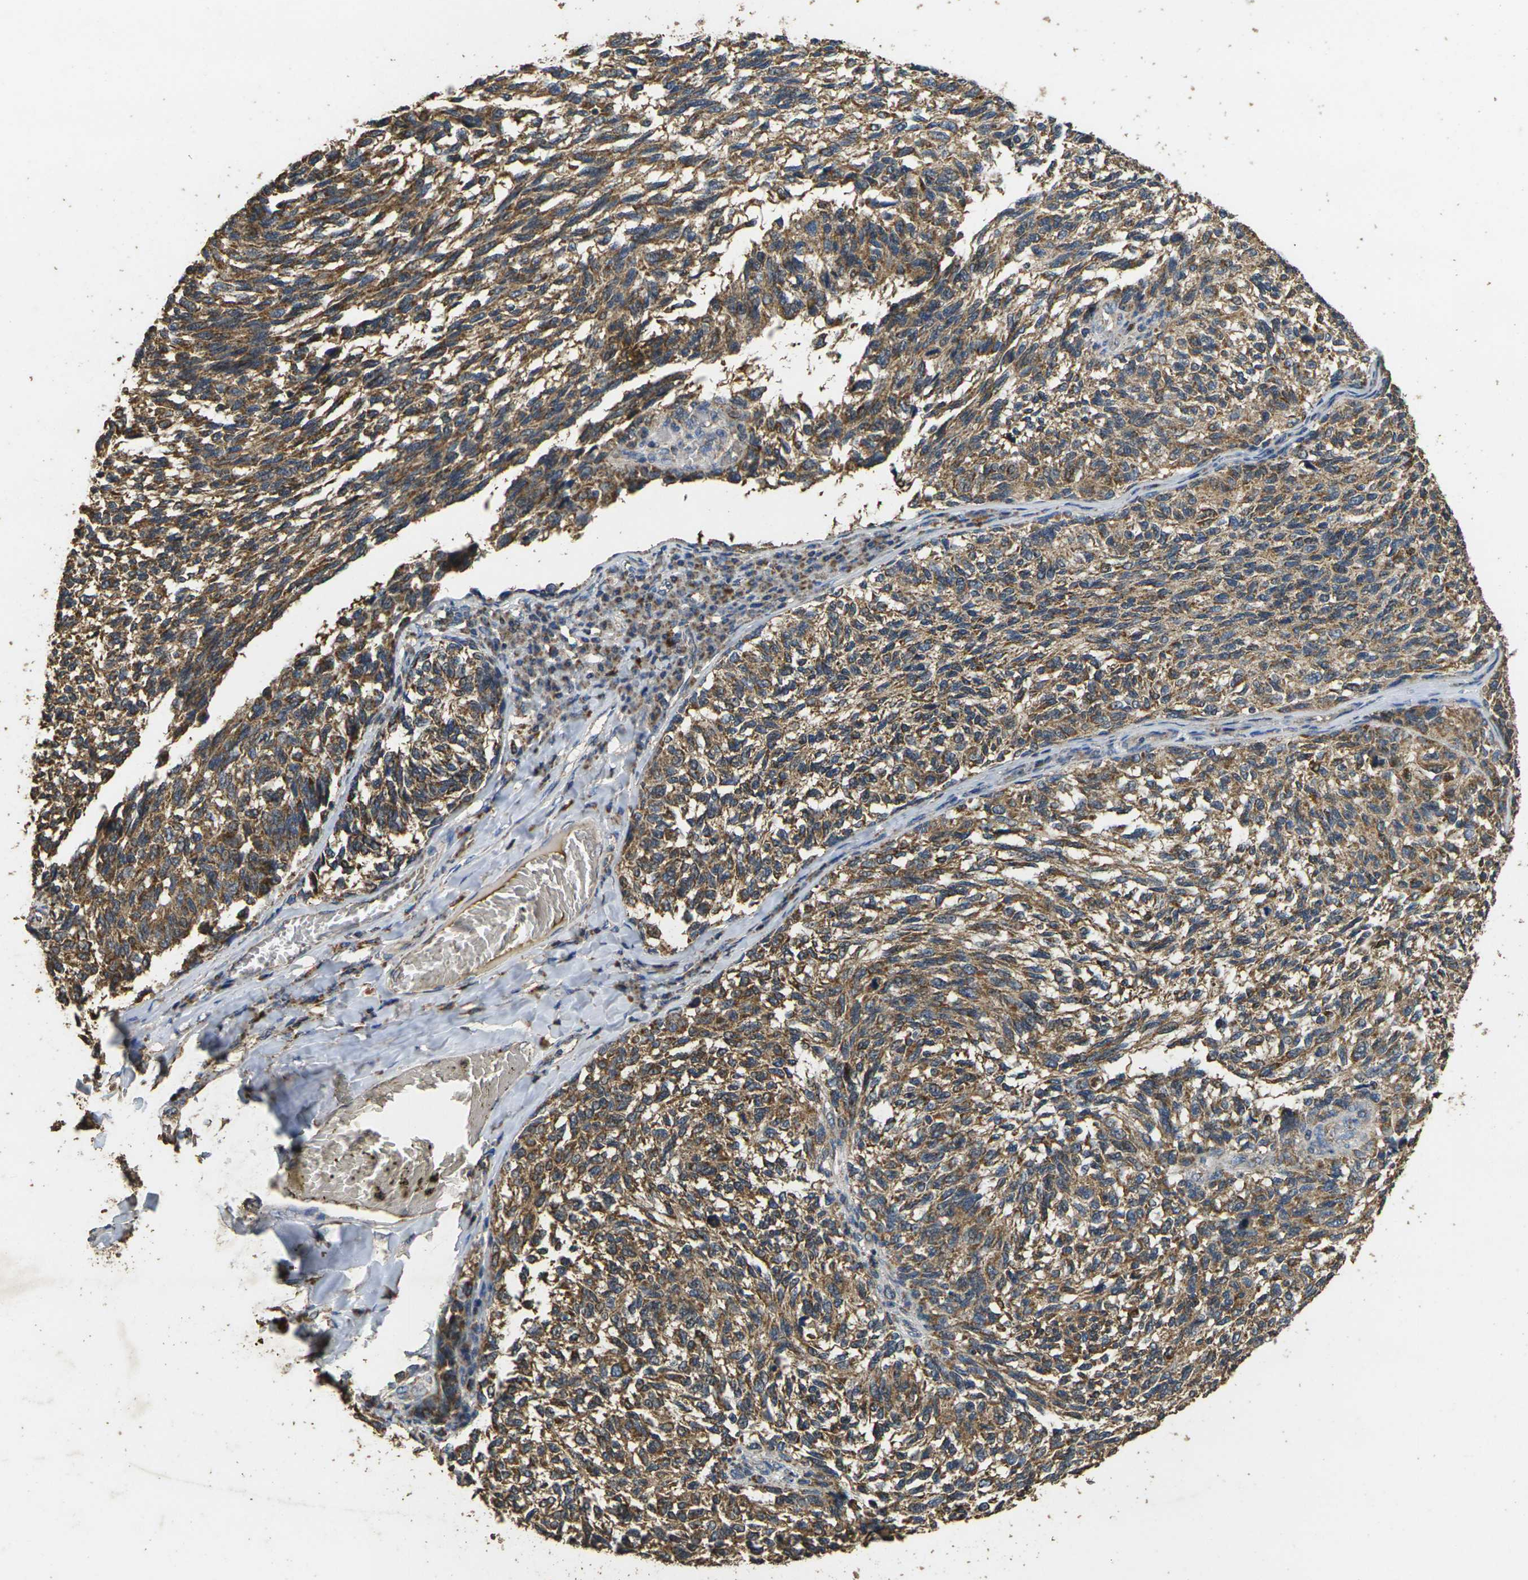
{"staining": {"intensity": "moderate", "quantity": ">75%", "location": "cytoplasmic/membranous"}, "tissue": "melanoma", "cell_type": "Tumor cells", "image_type": "cancer", "snomed": [{"axis": "morphology", "description": "Malignant melanoma, NOS"}, {"axis": "topography", "description": "Skin"}], "caption": "Melanoma was stained to show a protein in brown. There is medium levels of moderate cytoplasmic/membranous expression in approximately >75% of tumor cells. Using DAB (3,3'-diaminobenzidine) (brown) and hematoxylin (blue) stains, captured at high magnification using brightfield microscopy.", "gene": "MAPK11", "patient": {"sex": "female", "age": 73}}